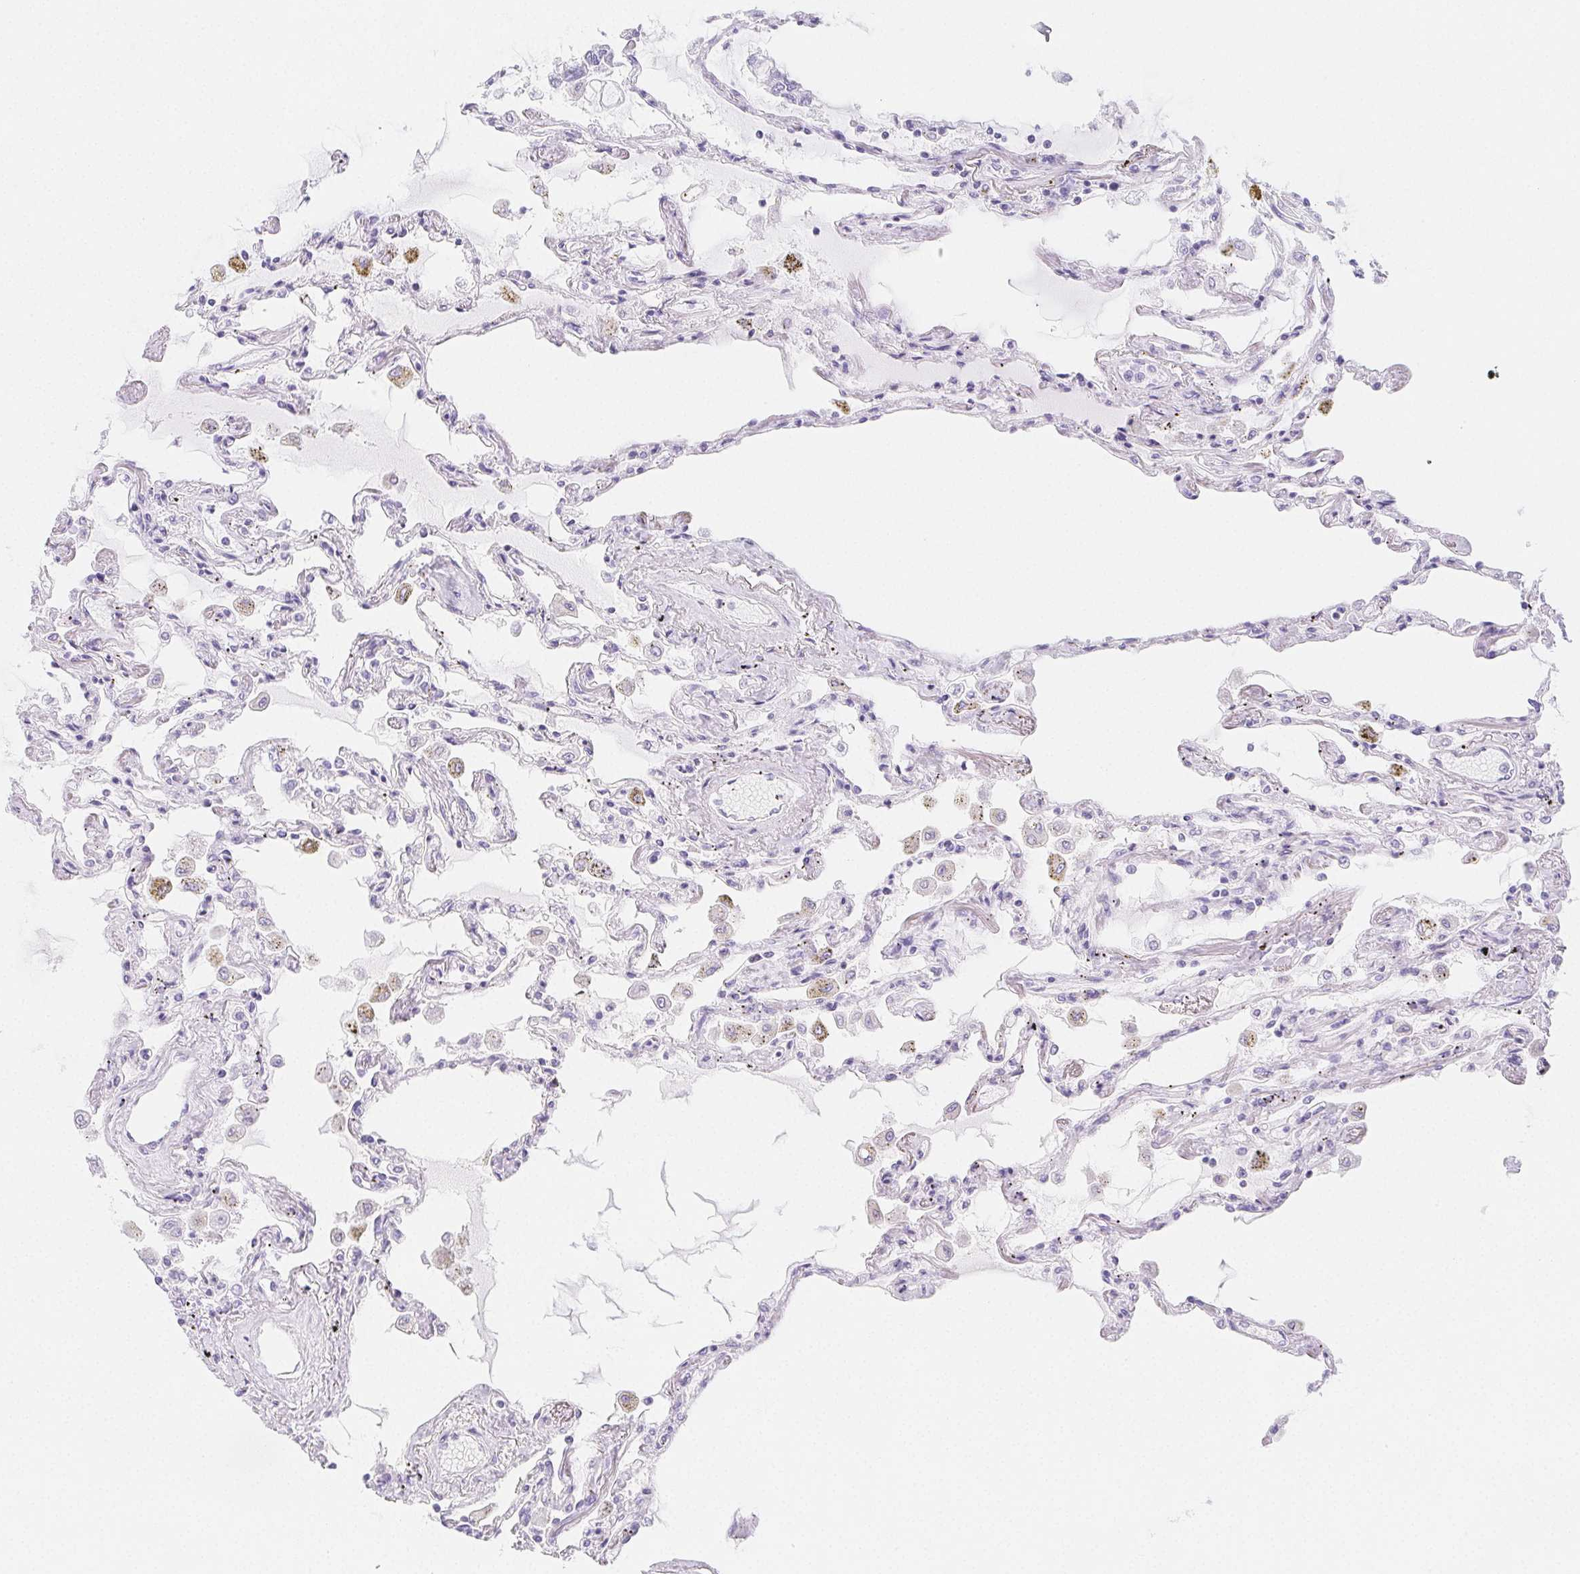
{"staining": {"intensity": "negative", "quantity": "none", "location": "none"}, "tissue": "lung", "cell_type": "Alveolar cells", "image_type": "normal", "snomed": [{"axis": "morphology", "description": "Normal tissue, NOS"}, {"axis": "morphology", "description": "Adenocarcinoma, NOS"}, {"axis": "topography", "description": "Cartilage tissue"}, {"axis": "topography", "description": "Lung"}], "caption": "A high-resolution photomicrograph shows immunohistochemistry (IHC) staining of unremarkable lung, which reveals no significant positivity in alveolar cells.", "gene": "ZBBX", "patient": {"sex": "female", "age": 67}}